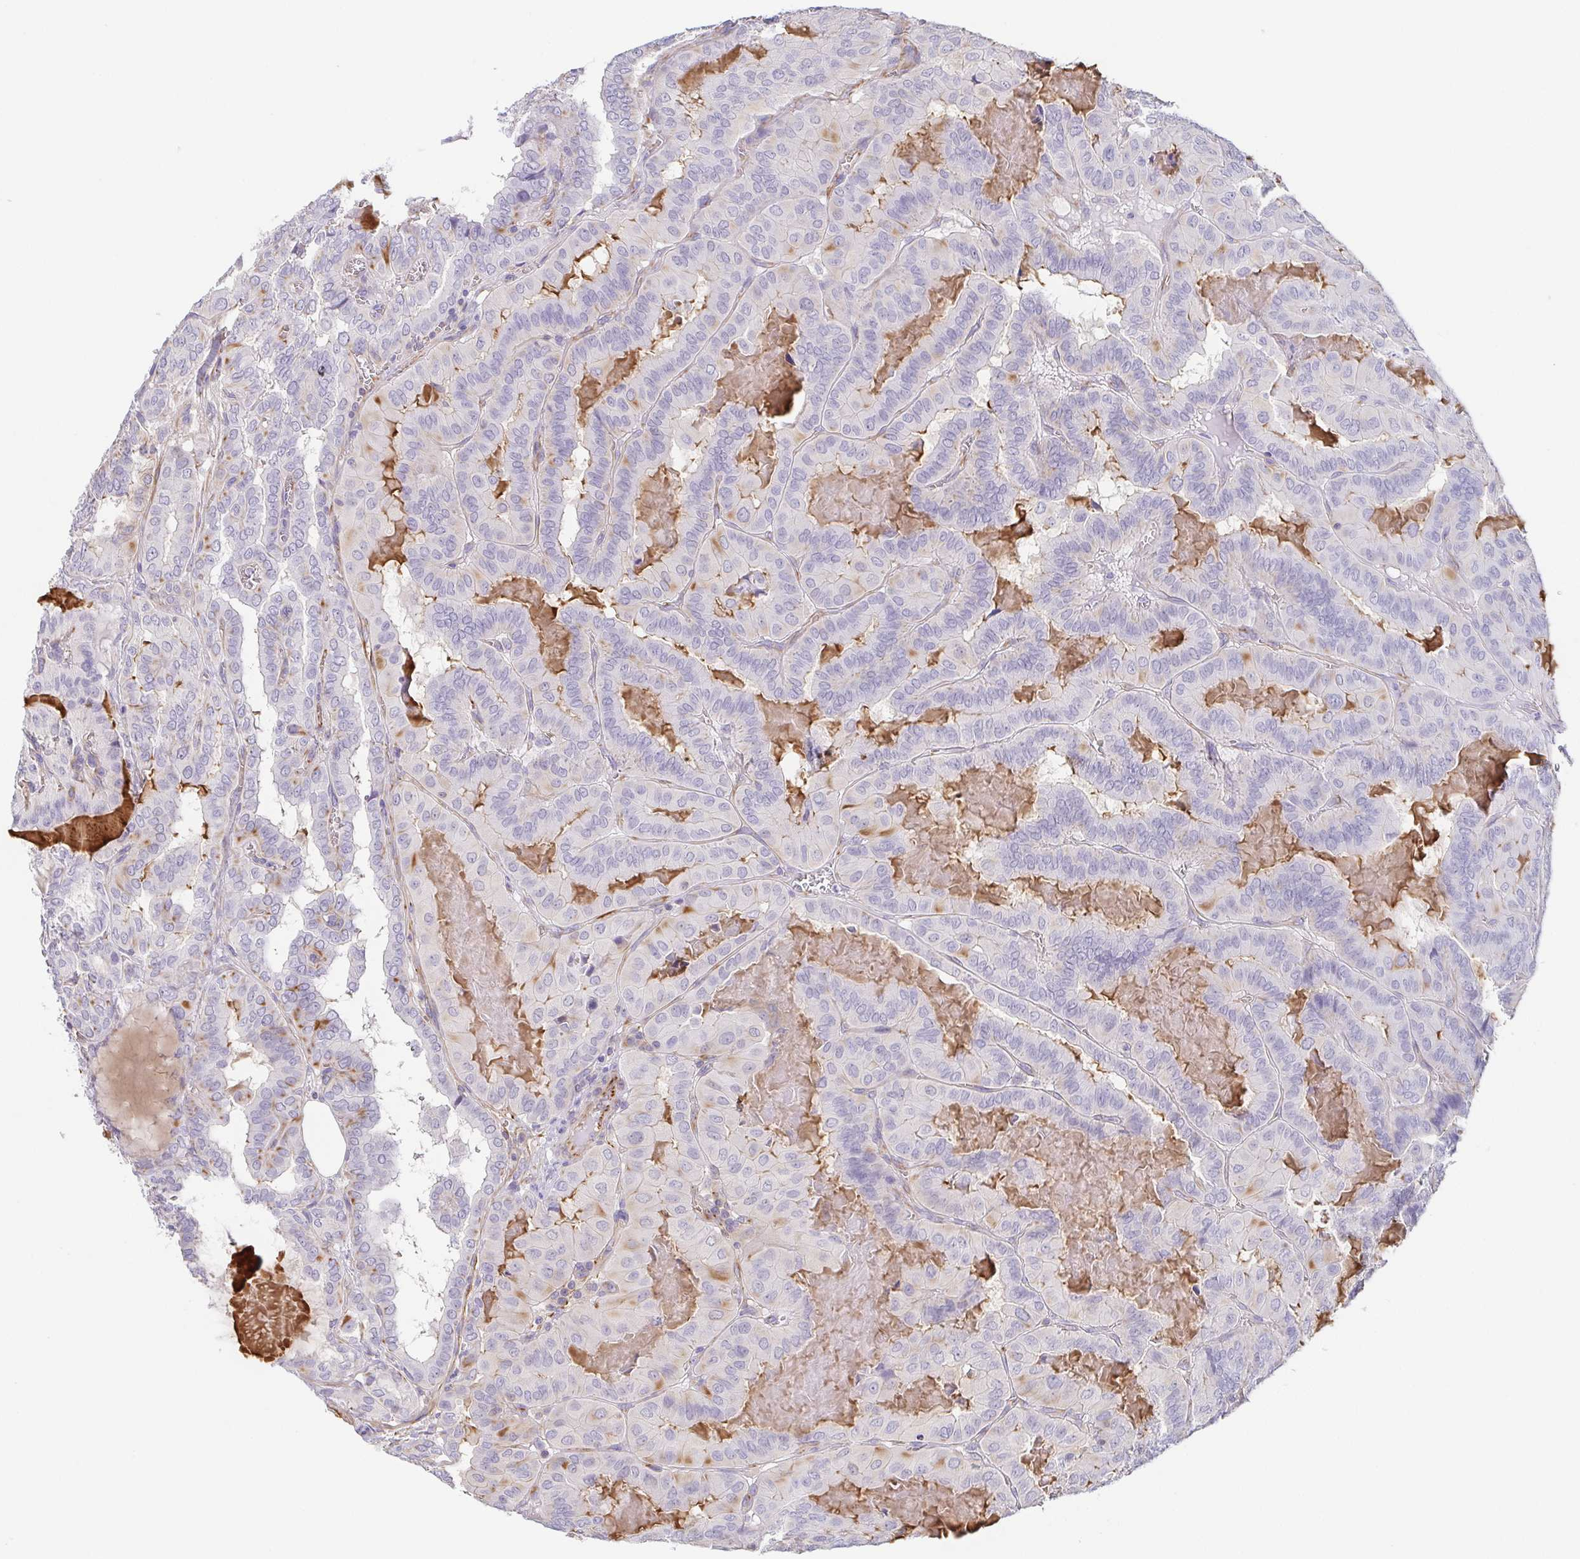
{"staining": {"intensity": "negative", "quantity": "none", "location": "none"}, "tissue": "thyroid cancer", "cell_type": "Tumor cells", "image_type": "cancer", "snomed": [{"axis": "morphology", "description": "Papillary adenocarcinoma, NOS"}, {"axis": "topography", "description": "Thyroid gland"}], "caption": "Immunohistochemistry (IHC) image of human thyroid papillary adenocarcinoma stained for a protein (brown), which reveals no positivity in tumor cells.", "gene": "COL17A1", "patient": {"sex": "female", "age": 46}}